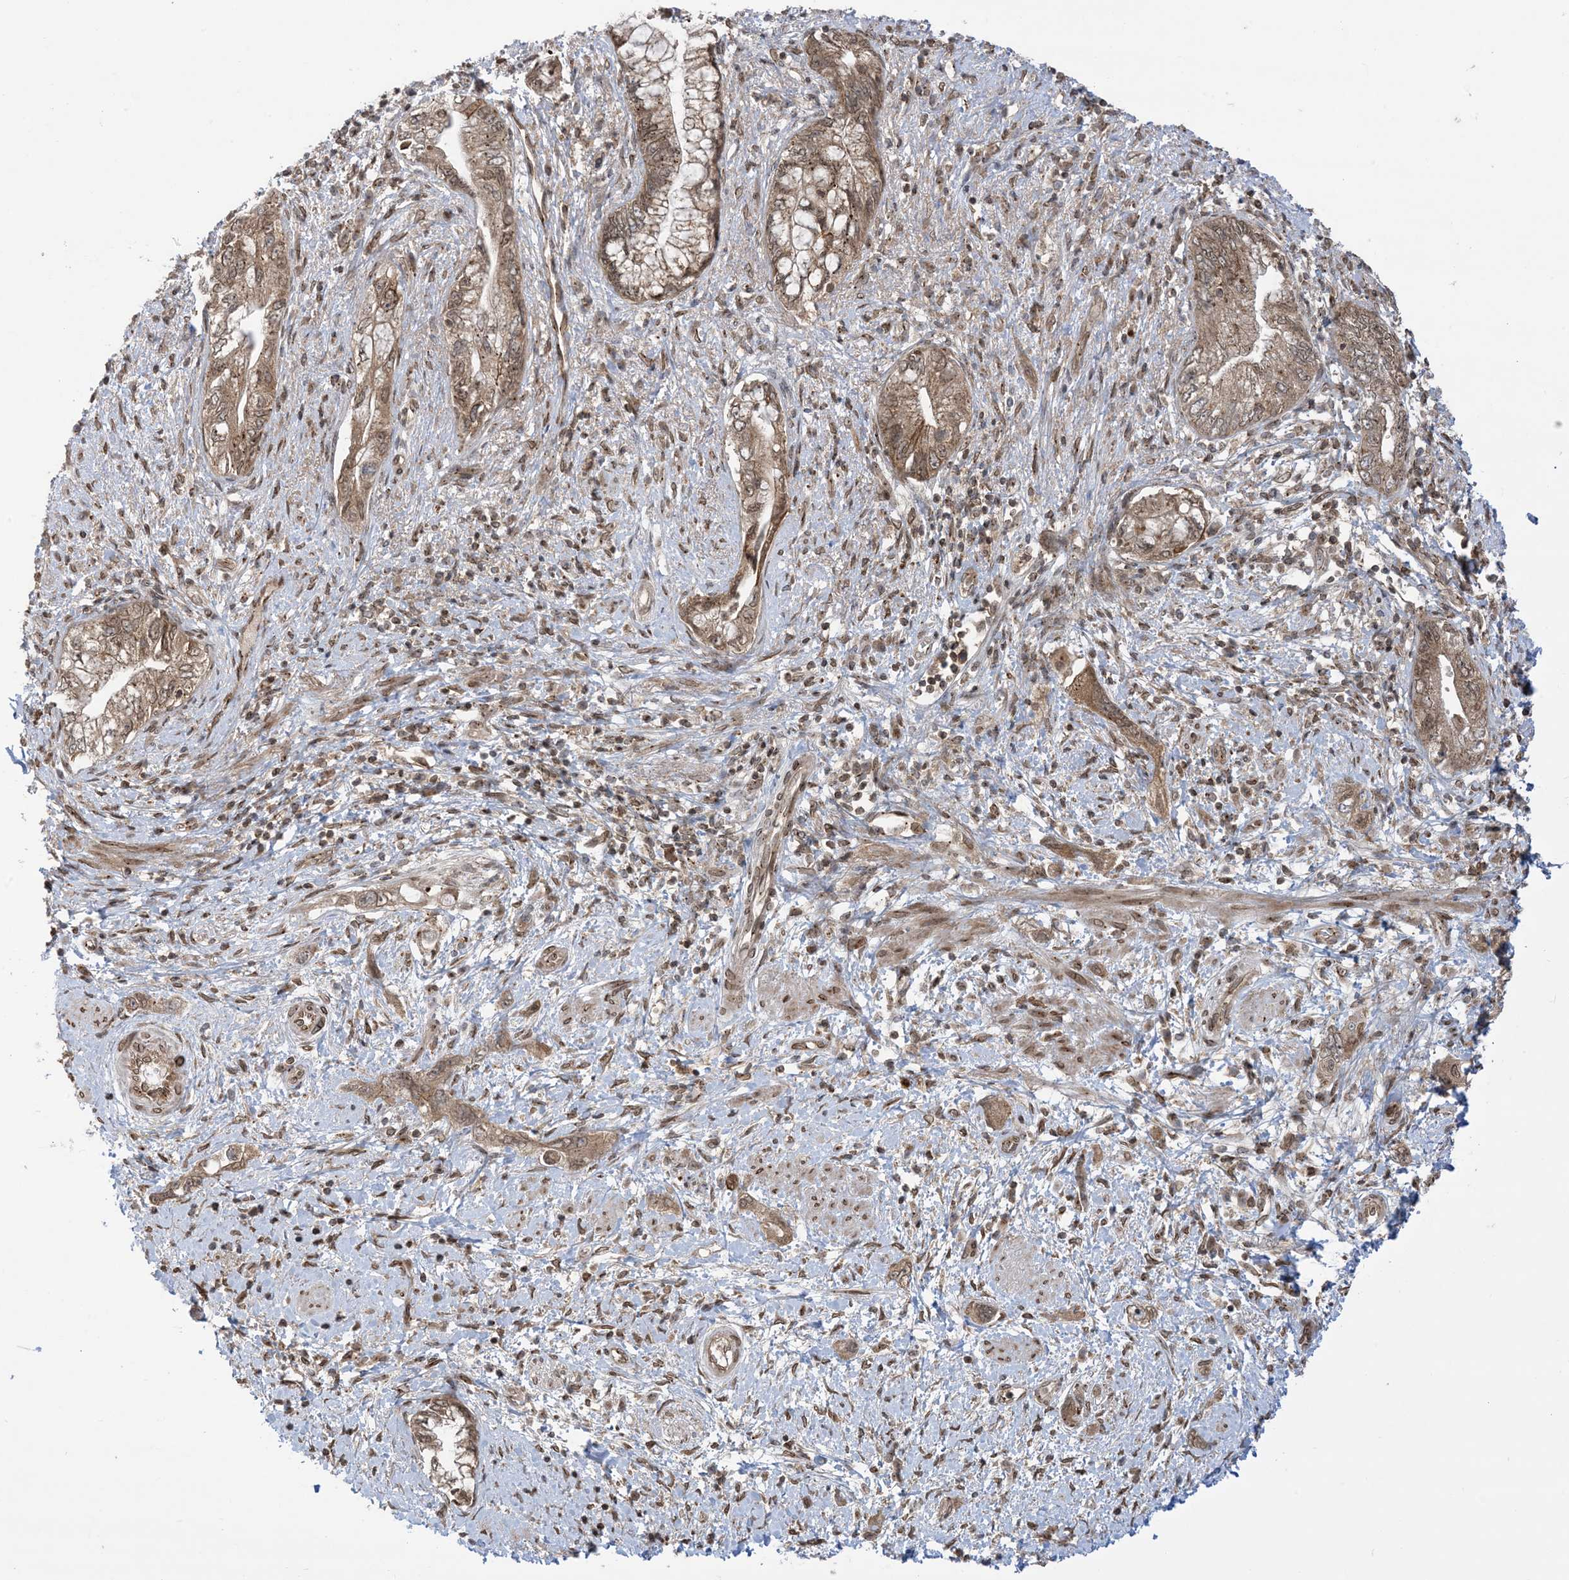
{"staining": {"intensity": "moderate", "quantity": ">75%", "location": "cytoplasmic/membranous,nuclear"}, "tissue": "pancreatic cancer", "cell_type": "Tumor cells", "image_type": "cancer", "snomed": [{"axis": "morphology", "description": "Adenocarcinoma, NOS"}, {"axis": "topography", "description": "Pancreas"}], "caption": "Immunohistochemical staining of human pancreatic cancer exhibits medium levels of moderate cytoplasmic/membranous and nuclear expression in about >75% of tumor cells. Using DAB (brown) and hematoxylin (blue) stains, captured at high magnification using brightfield microscopy.", "gene": "CASP4", "patient": {"sex": "female", "age": 73}}